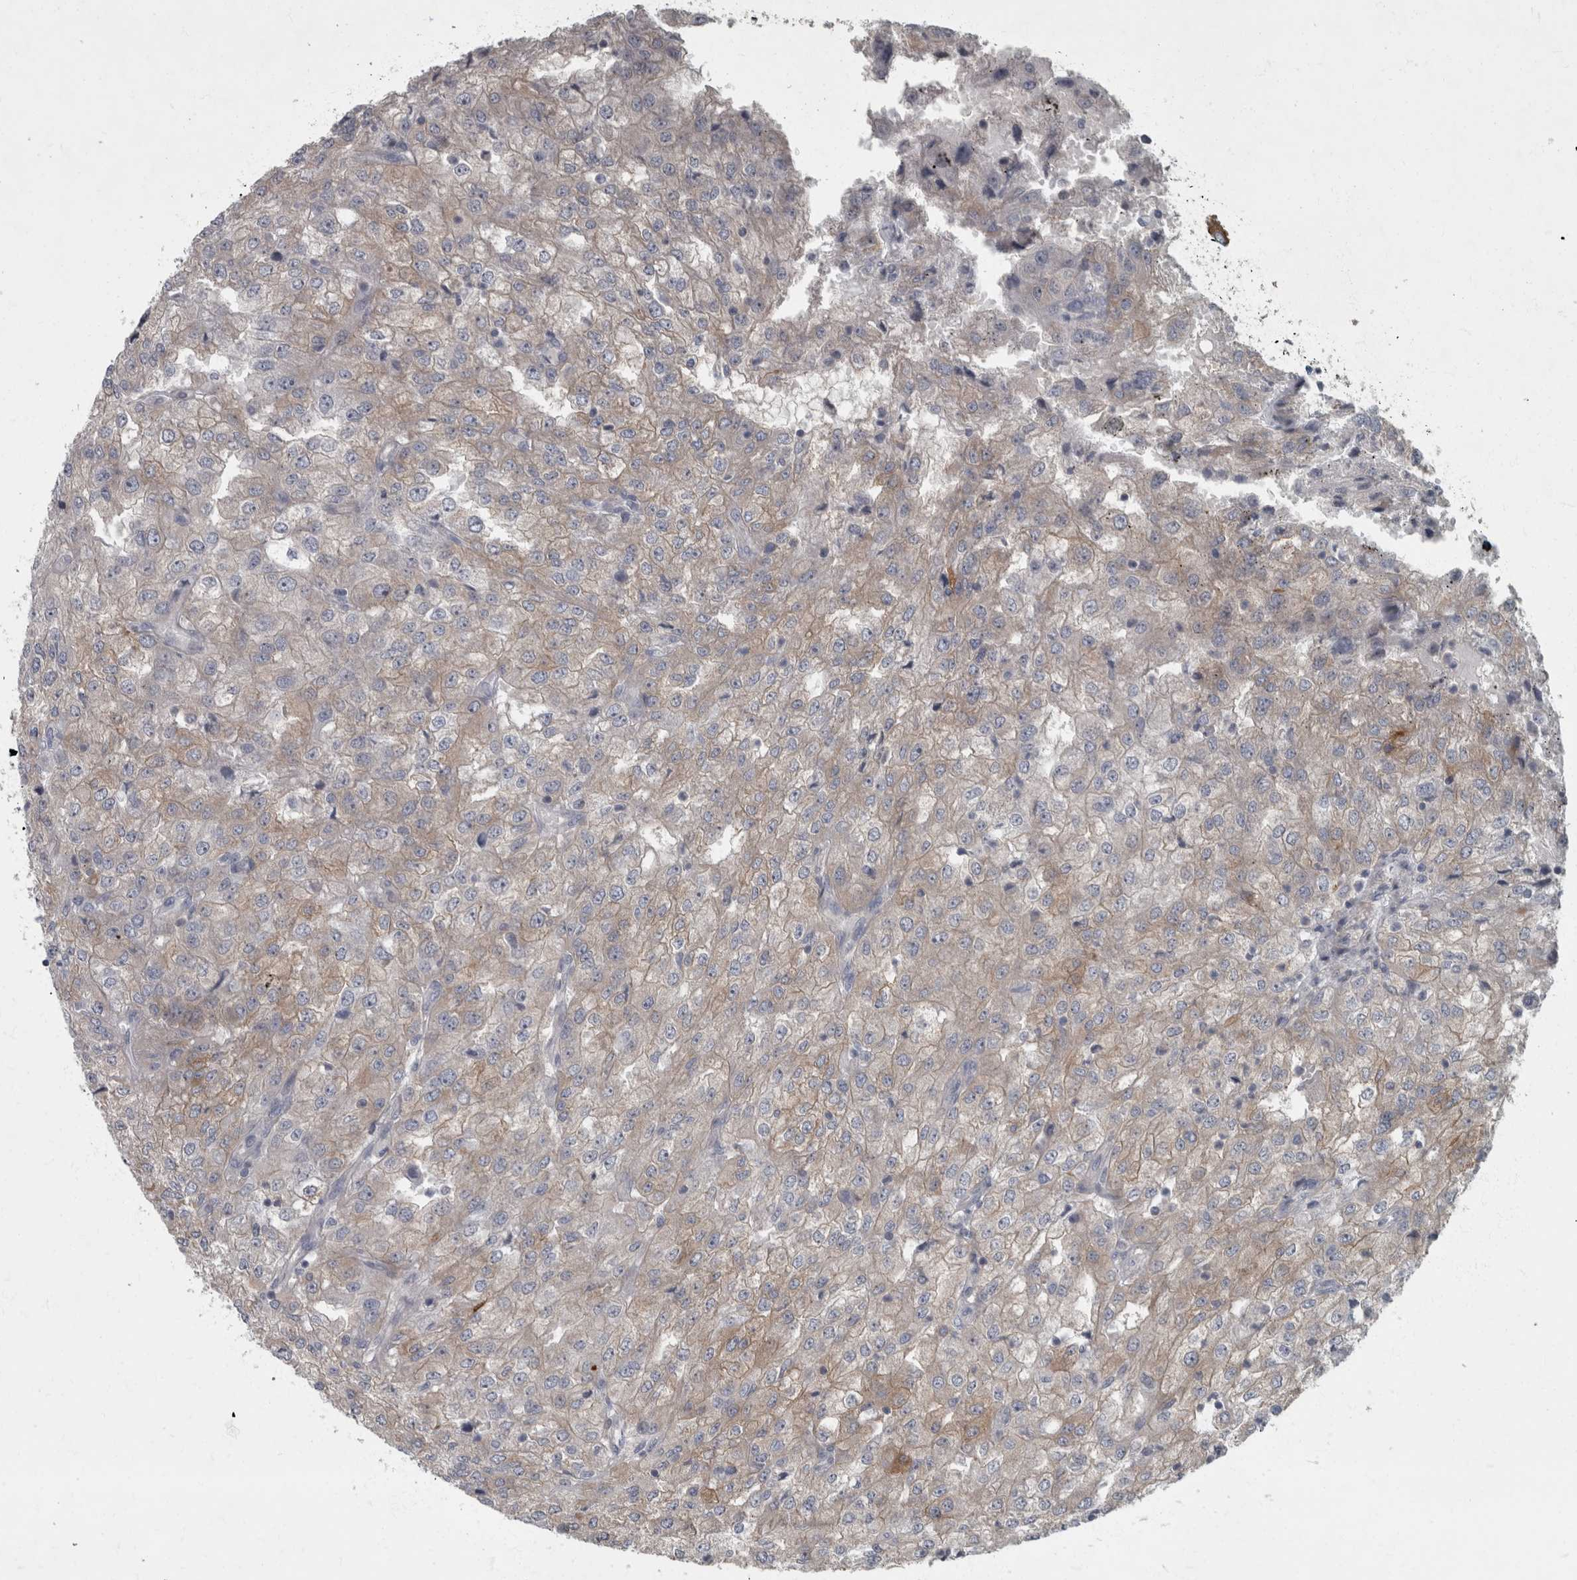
{"staining": {"intensity": "weak", "quantity": "<25%", "location": "cytoplasmic/membranous"}, "tissue": "renal cancer", "cell_type": "Tumor cells", "image_type": "cancer", "snomed": [{"axis": "morphology", "description": "Adenocarcinoma, NOS"}, {"axis": "topography", "description": "Kidney"}], "caption": "Immunohistochemistry micrograph of human renal cancer (adenocarcinoma) stained for a protein (brown), which displays no positivity in tumor cells.", "gene": "CDC42BPG", "patient": {"sex": "female", "age": 54}}